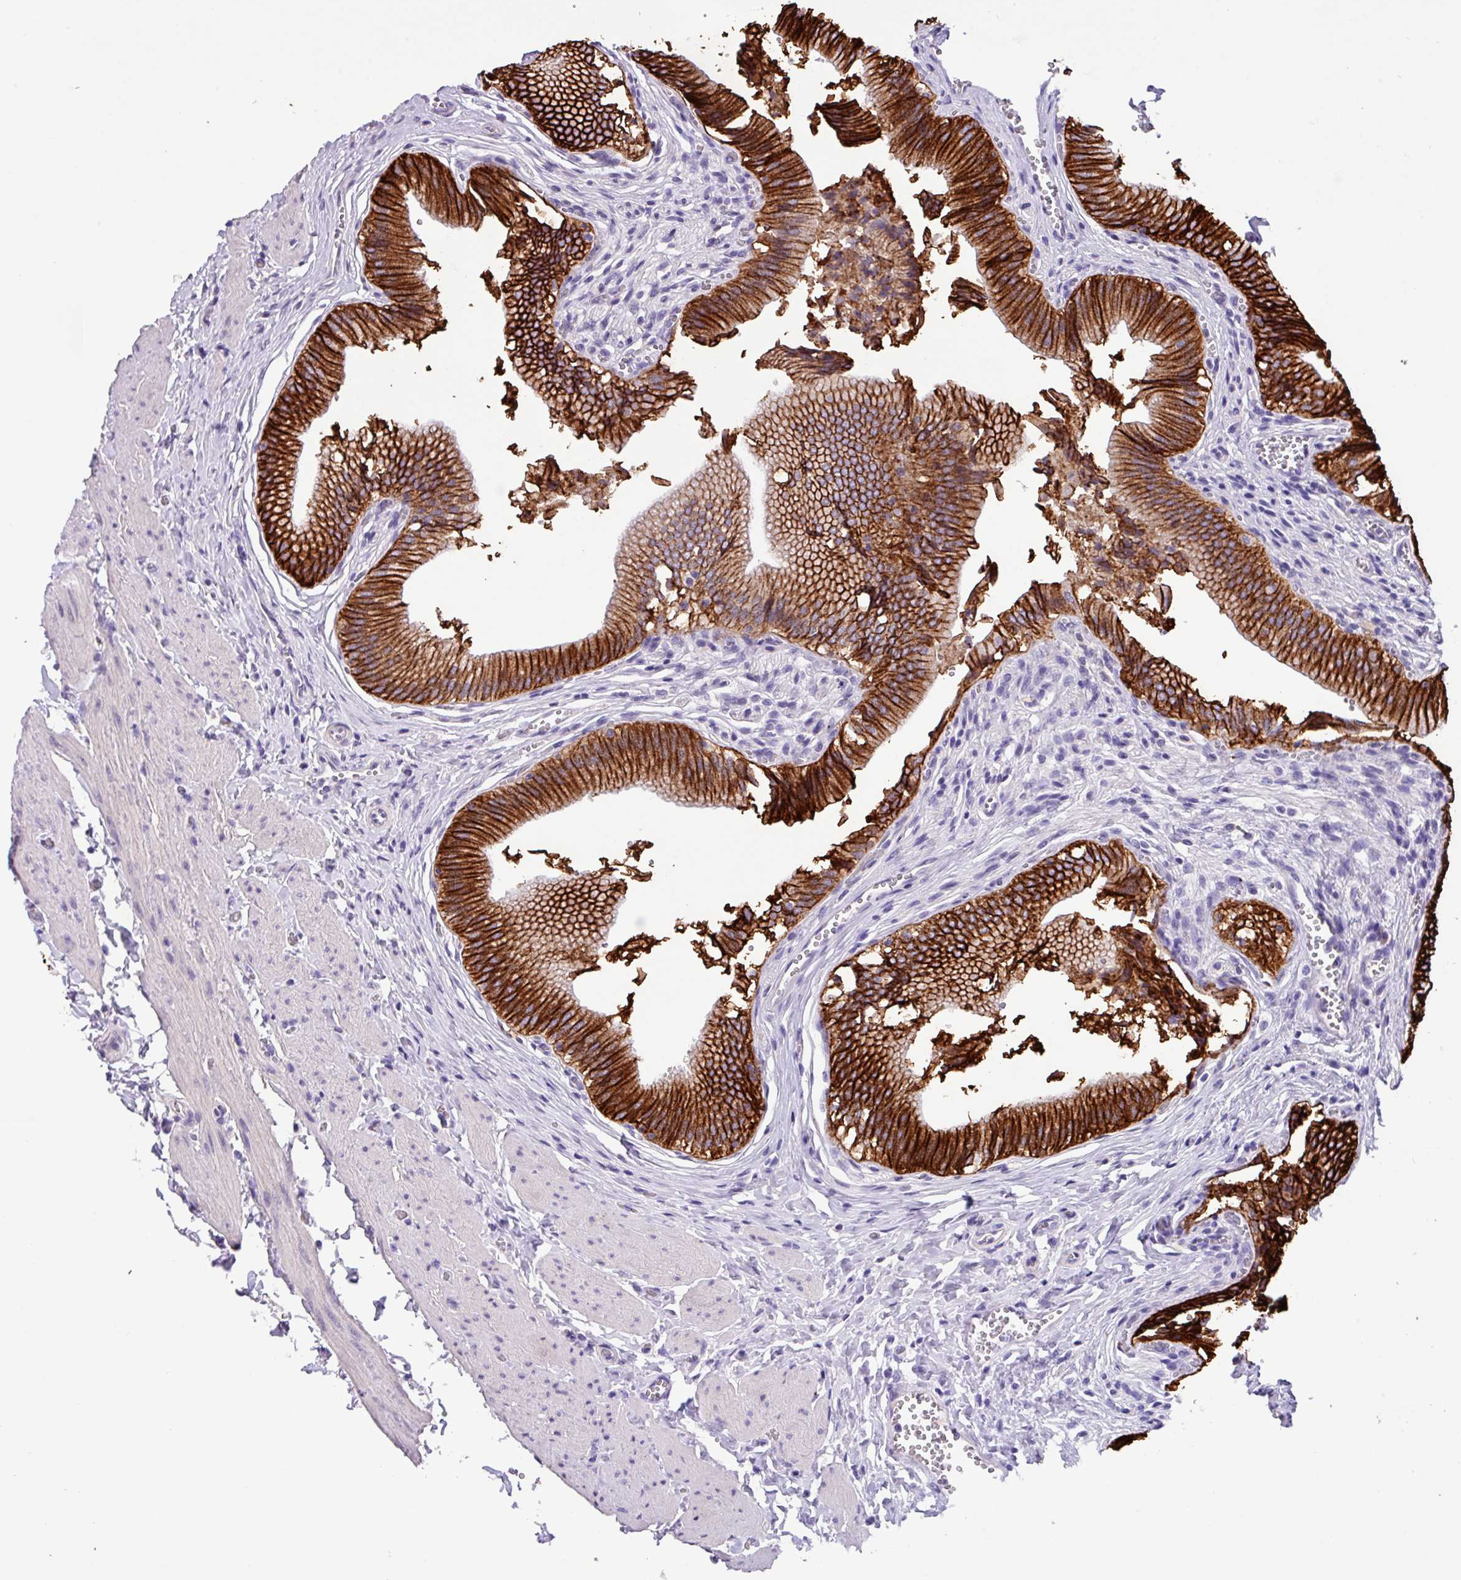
{"staining": {"intensity": "strong", "quantity": ">75%", "location": "cytoplasmic/membranous"}, "tissue": "gallbladder", "cell_type": "Glandular cells", "image_type": "normal", "snomed": [{"axis": "morphology", "description": "Normal tissue, NOS"}, {"axis": "topography", "description": "Gallbladder"}], "caption": "Protein staining exhibits strong cytoplasmic/membranous expression in approximately >75% of glandular cells in unremarkable gallbladder.", "gene": "EPCAM", "patient": {"sex": "male", "age": 17}}